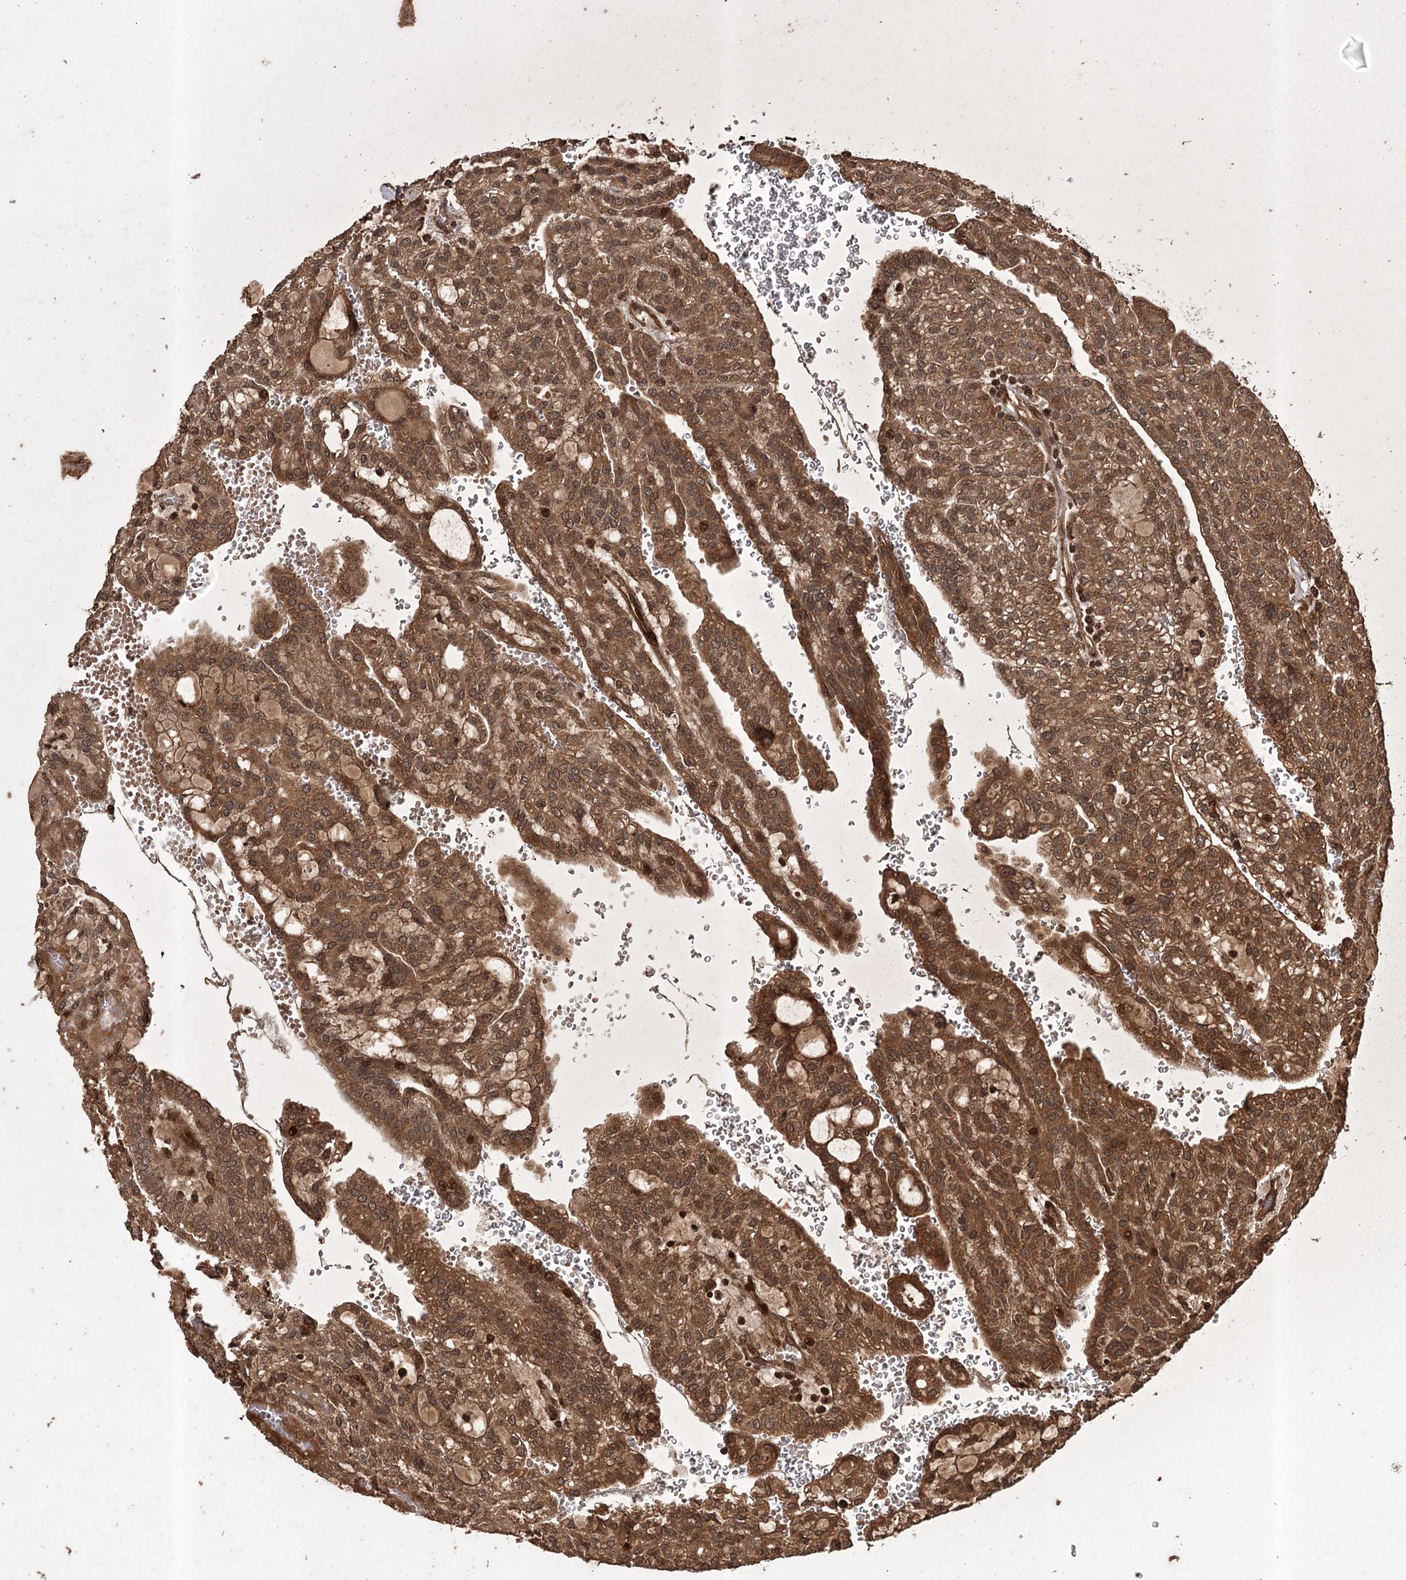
{"staining": {"intensity": "strong", "quantity": ">75%", "location": "cytoplasmic/membranous,nuclear"}, "tissue": "renal cancer", "cell_type": "Tumor cells", "image_type": "cancer", "snomed": [{"axis": "morphology", "description": "Adenocarcinoma, NOS"}, {"axis": "topography", "description": "Kidney"}], "caption": "Tumor cells display high levels of strong cytoplasmic/membranous and nuclear staining in approximately >75% of cells in human adenocarcinoma (renal).", "gene": "RPAP3", "patient": {"sex": "male", "age": 63}}